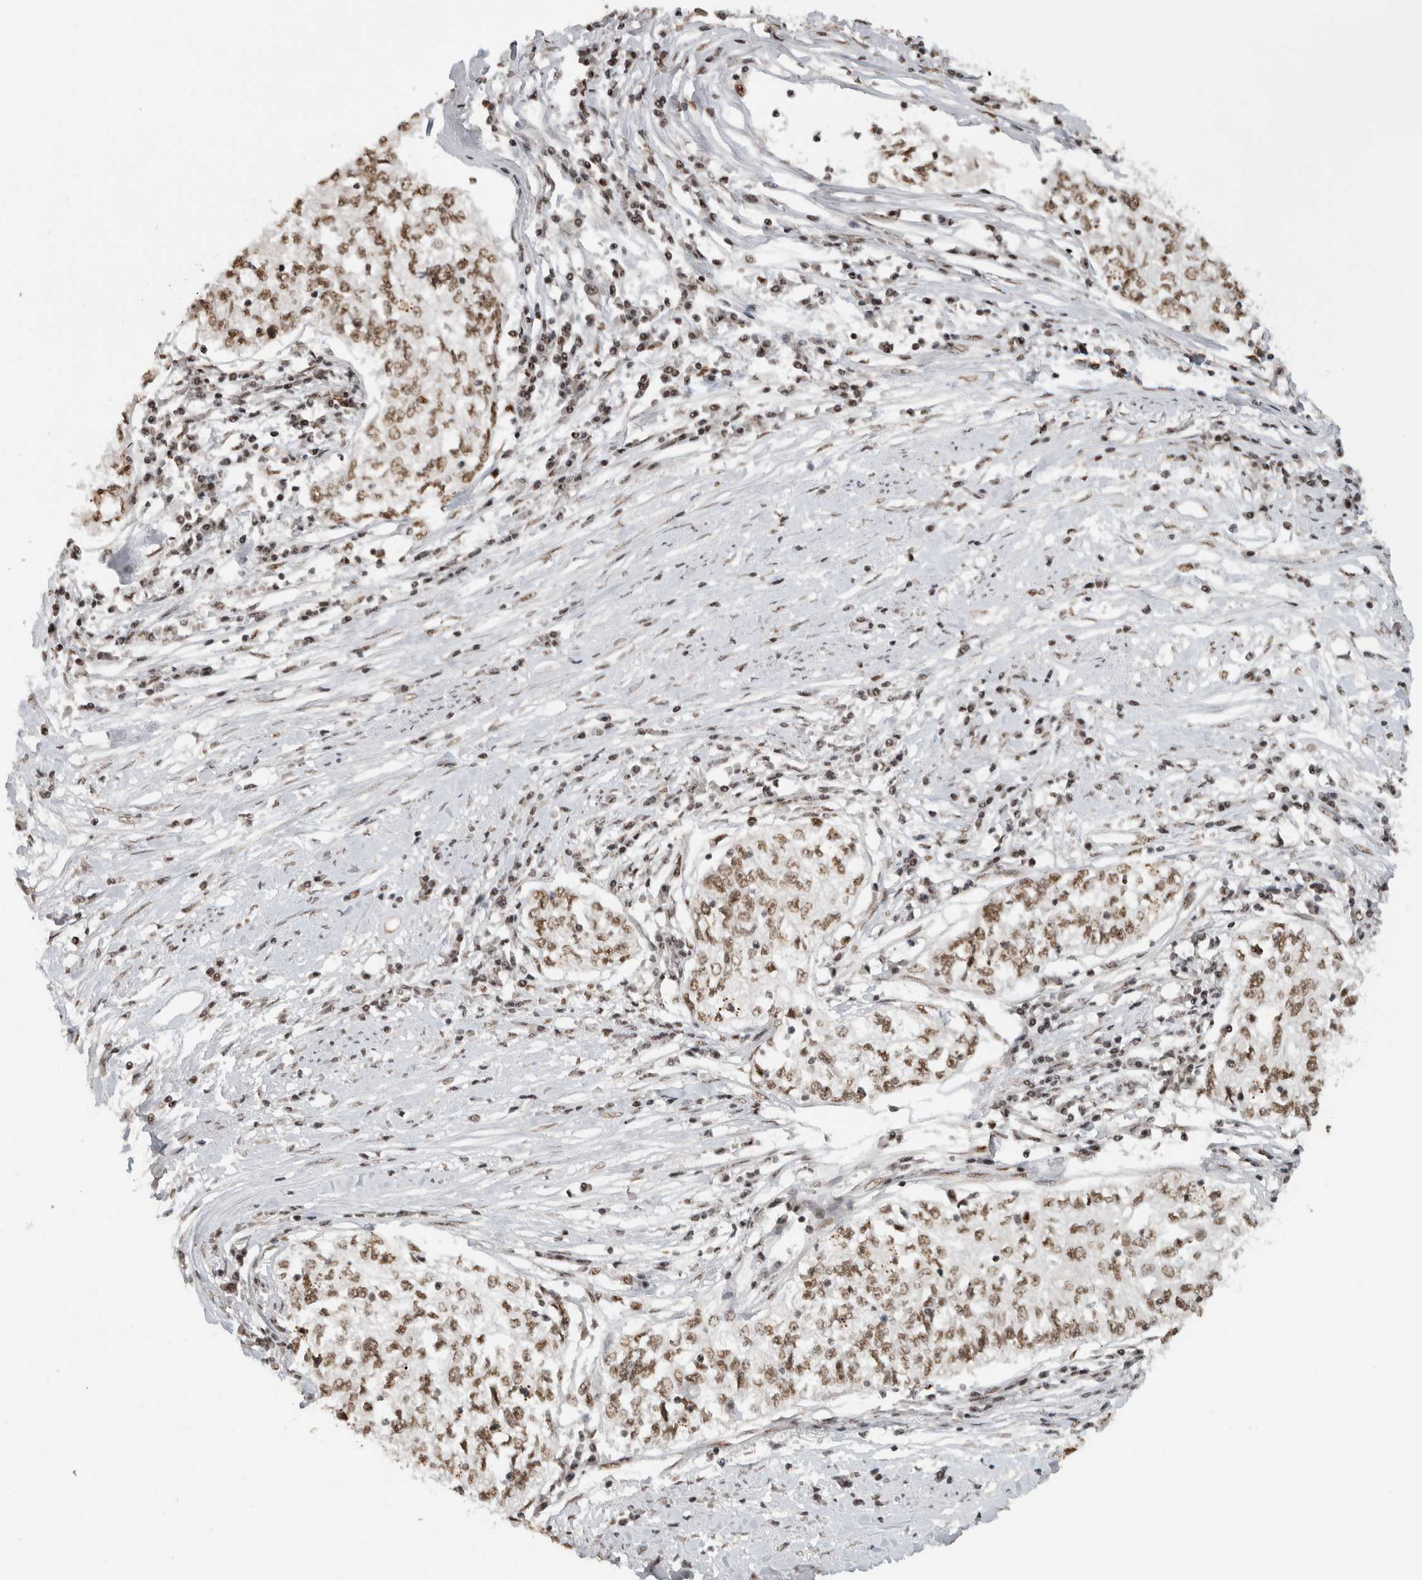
{"staining": {"intensity": "moderate", "quantity": ">75%", "location": "nuclear"}, "tissue": "cervical cancer", "cell_type": "Tumor cells", "image_type": "cancer", "snomed": [{"axis": "morphology", "description": "Squamous cell carcinoma, NOS"}, {"axis": "topography", "description": "Cervix"}], "caption": "The photomicrograph displays immunohistochemical staining of cervical cancer. There is moderate nuclear staining is present in approximately >75% of tumor cells. The staining is performed using DAB (3,3'-diaminobenzidine) brown chromogen to label protein expression. The nuclei are counter-stained blue using hematoxylin.", "gene": "EBNA1BP2", "patient": {"sex": "female", "age": 57}}